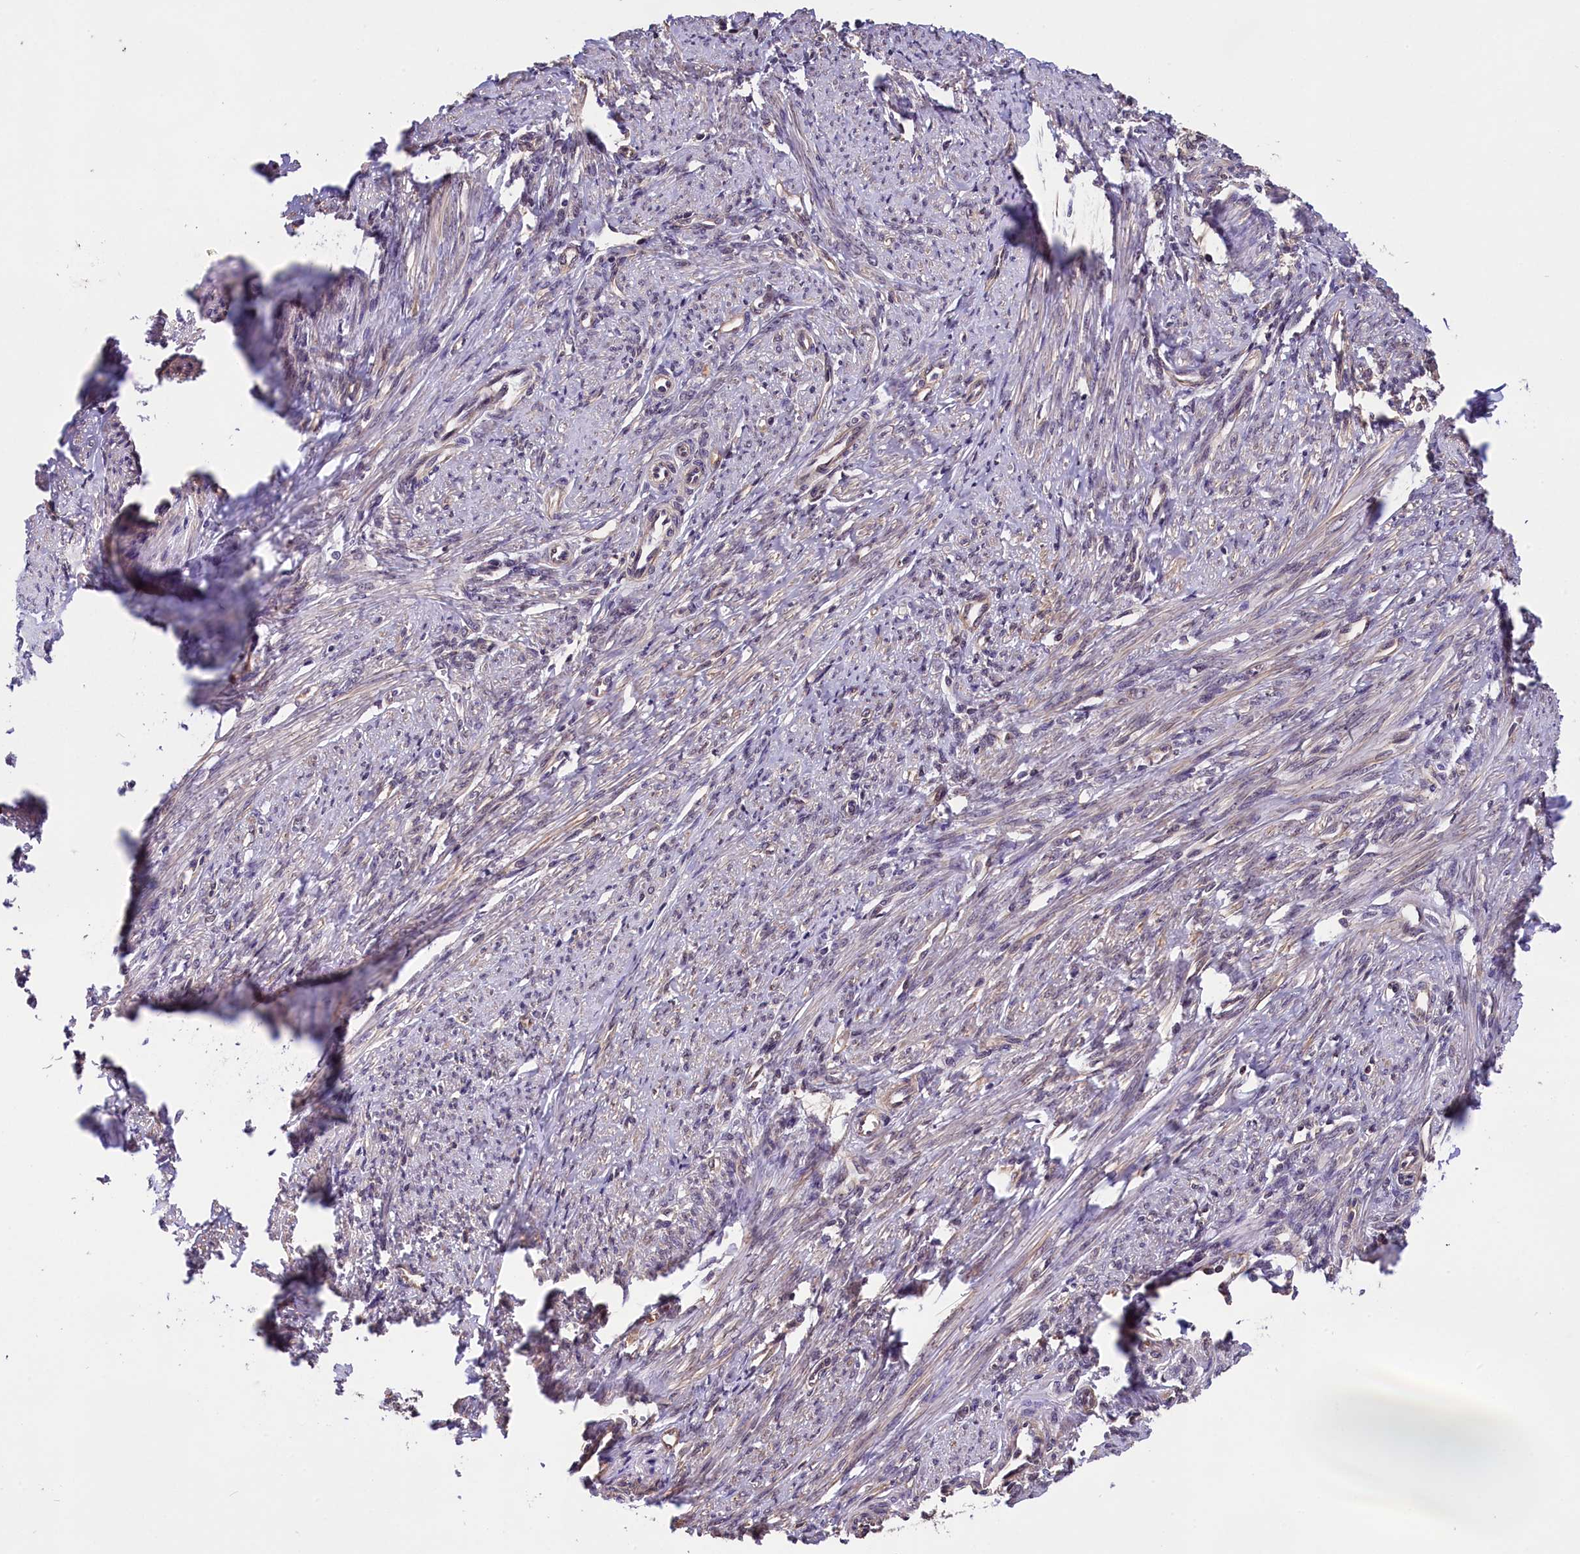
{"staining": {"intensity": "moderate", "quantity": ">75%", "location": "cytoplasmic/membranous,nuclear"}, "tissue": "smooth muscle", "cell_type": "Smooth muscle cells", "image_type": "normal", "snomed": [{"axis": "morphology", "description": "Normal tissue, NOS"}, {"axis": "topography", "description": "Smooth muscle"}, {"axis": "topography", "description": "Uterus"}], "caption": "This is a micrograph of immunohistochemistry (IHC) staining of benign smooth muscle, which shows moderate positivity in the cytoplasmic/membranous,nuclear of smooth muscle cells.", "gene": "ZC3H4", "patient": {"sex": "female", "age": 59}}